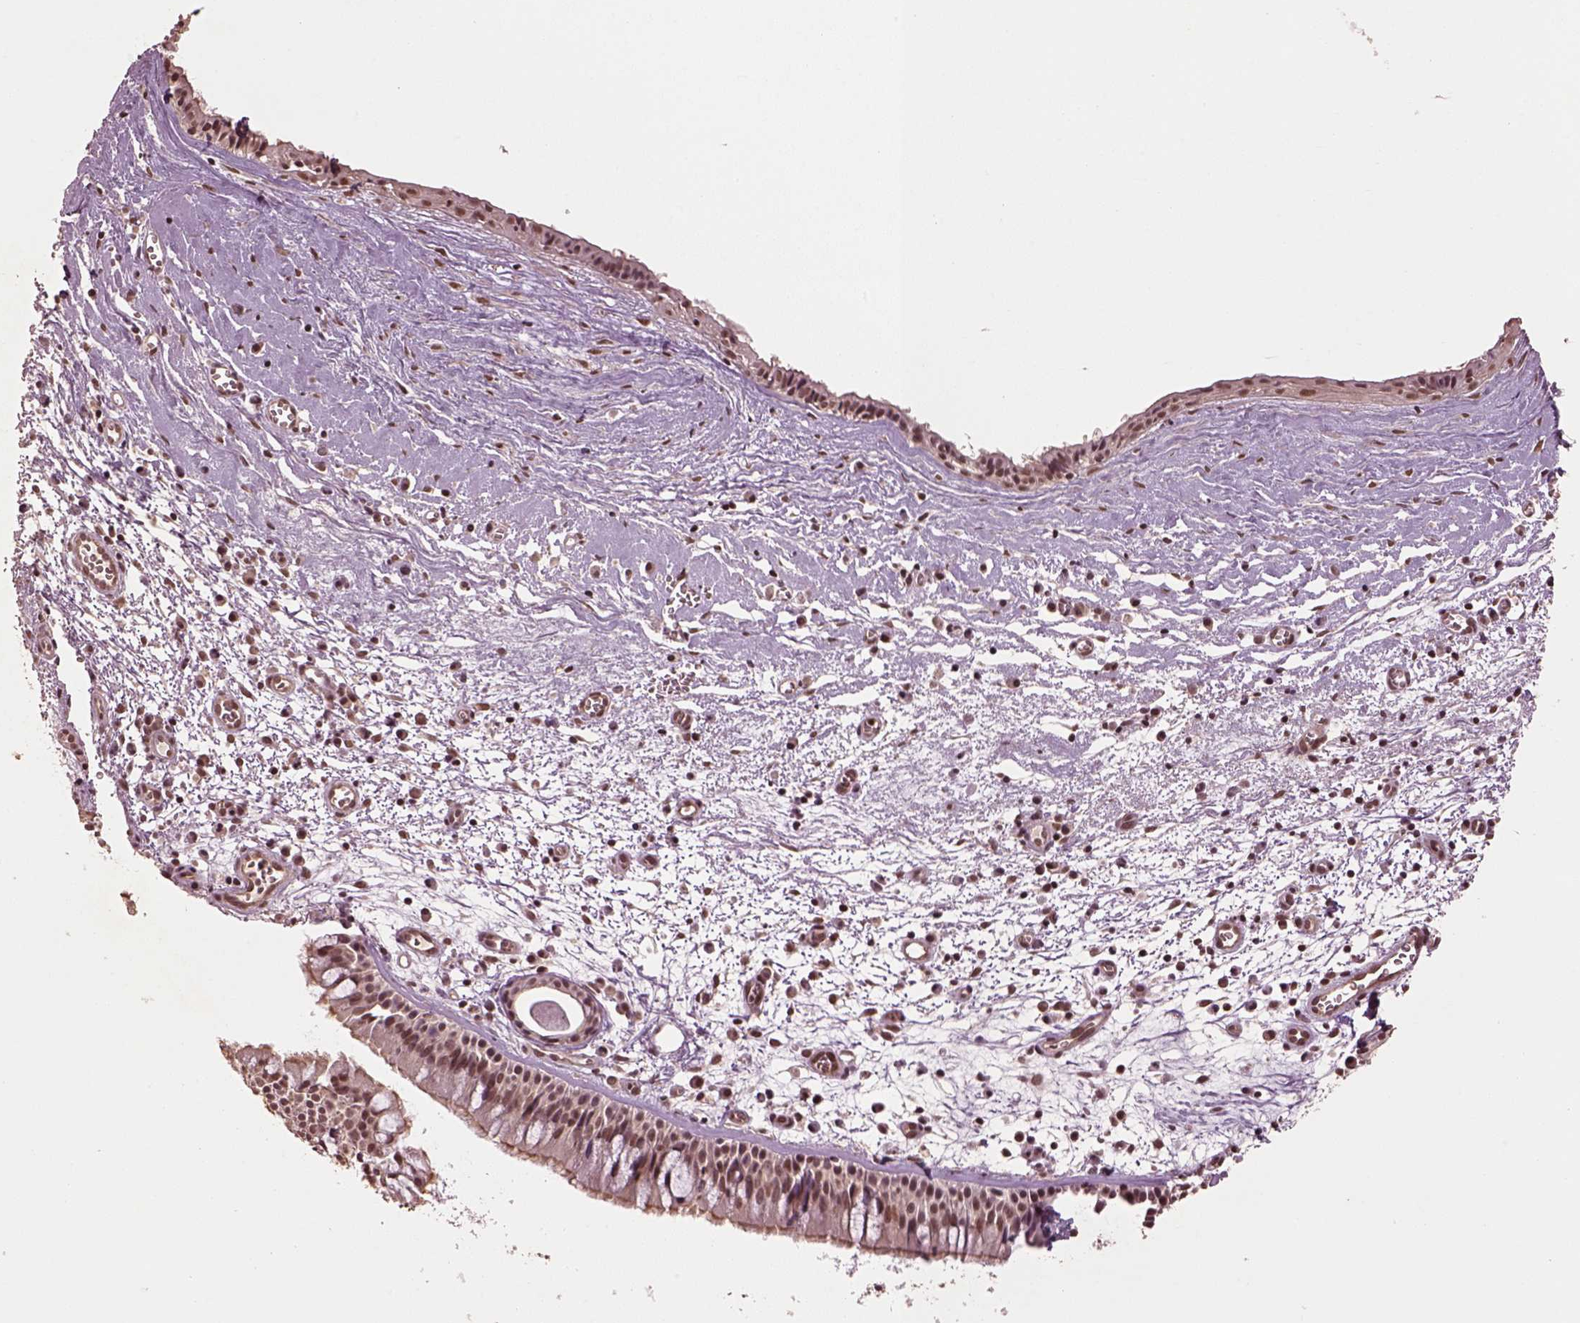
{"staining": {"intensity": "moderate", "quantity": ">75%", "location": "nuclear"}, "tissue": "nasopharynx", "cell_type": "Respiratory epithelial cells", "image_type": "normal", "snomed": [{"axis": "morphology", "description": "Normal tissue, NOS"}, {"axis": "topography", "description": "Nasopharynx"}], "caption": "DAB immunohistochemical staining of benign nasopharynx displays moderate nuclear protein positivity in approximately >75% of respiratory epithelial cells.", "gene": "BRD9", "patient": {"sex": "male", "age": 83}}